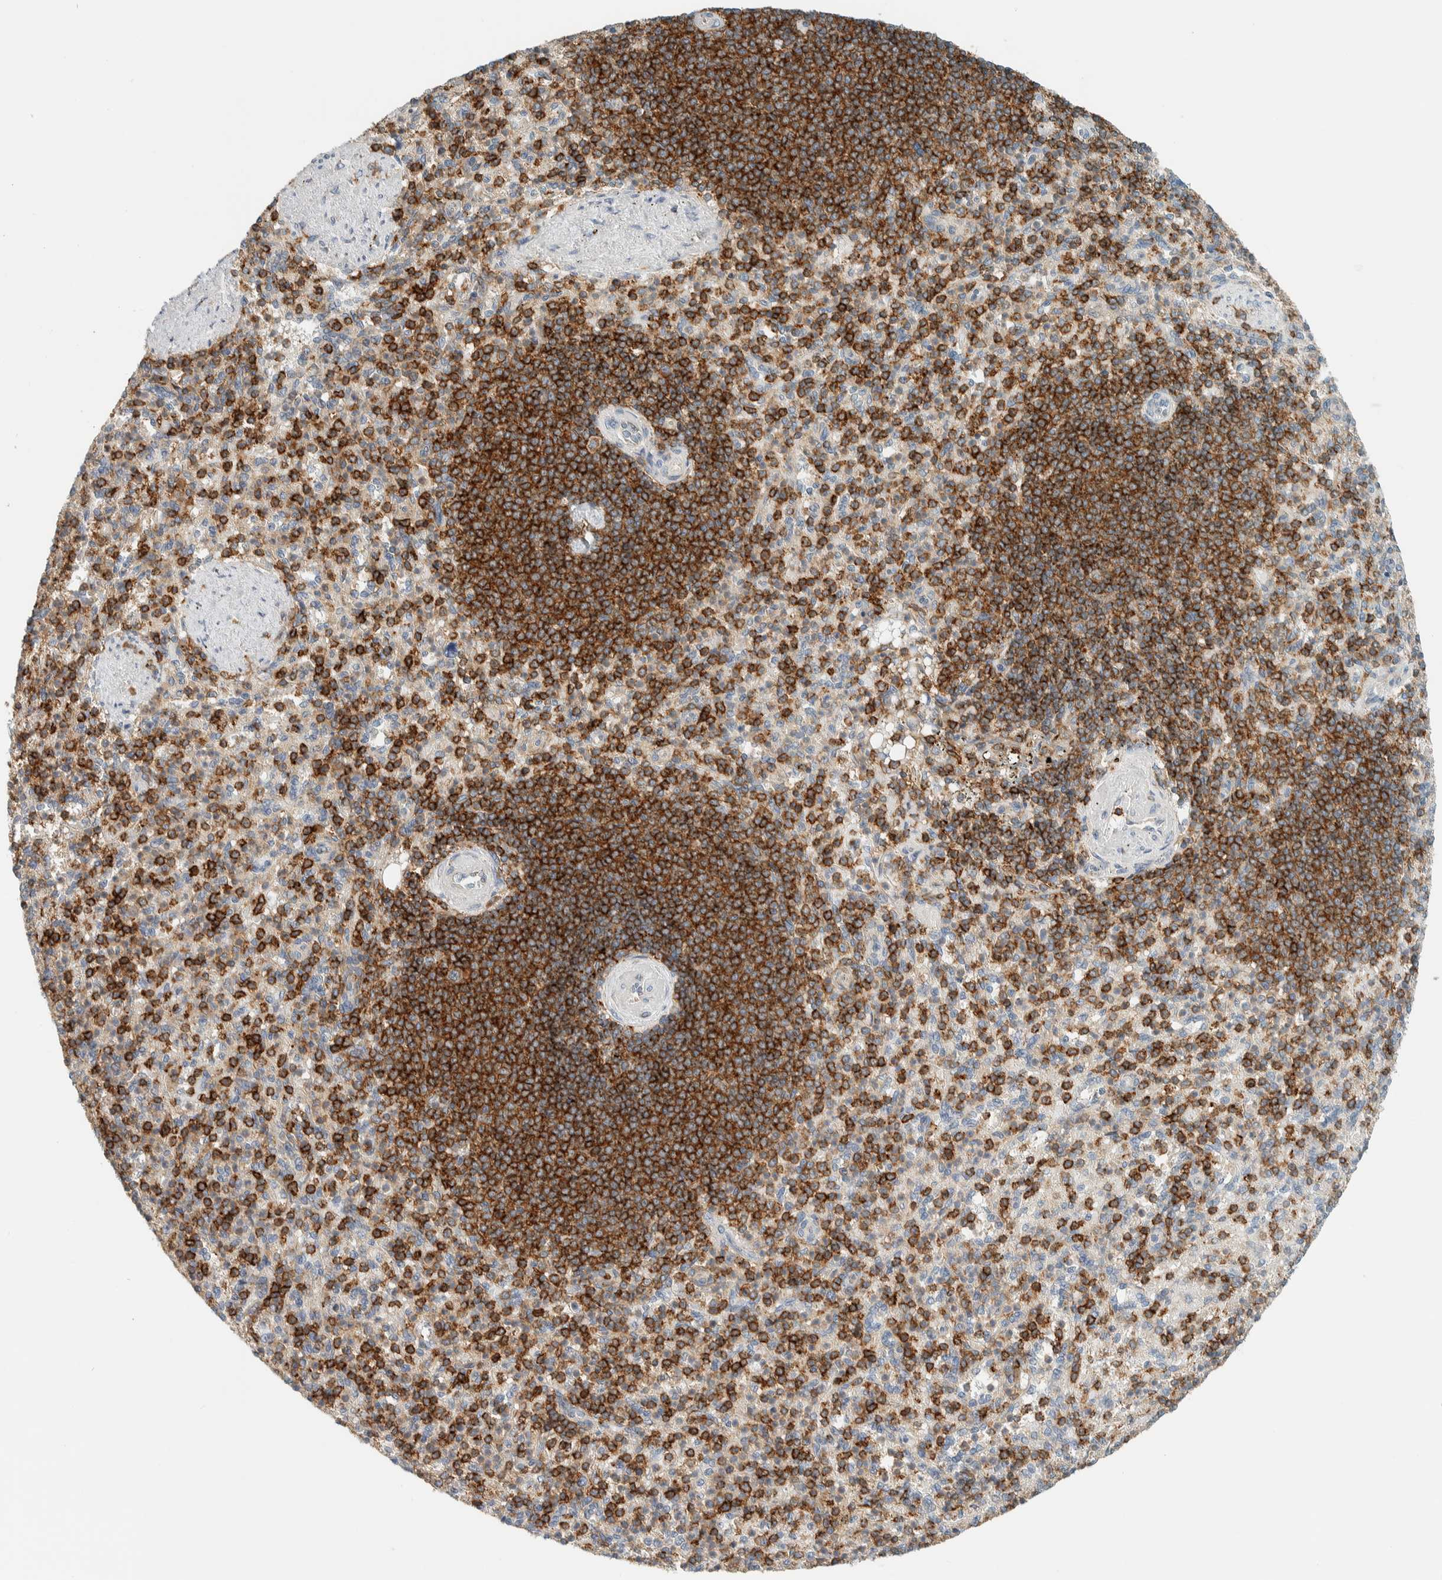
{"staining": {"intensity": "strong", "quantity": "25%-75%", "location": "cytoplasmic/membranous"}, "tissue": "spleen", "cell_type": "Cells in red pulp", "image_type": "normal", "snomed": [{"axis": "morphology", "description": "Normal tissue, NOS"}, {"axis": "topography", "description": "Spleen"}], "caption": "Immunohistochemical staining of normal spleen exhibits high levels of strong cytoplasmic/membranous expression in about 25%-75% of cells in red pulp. Nuclei are stained in blue.", "gene": "CCDC57", "patient": {"sex": "female", "age": 74}}